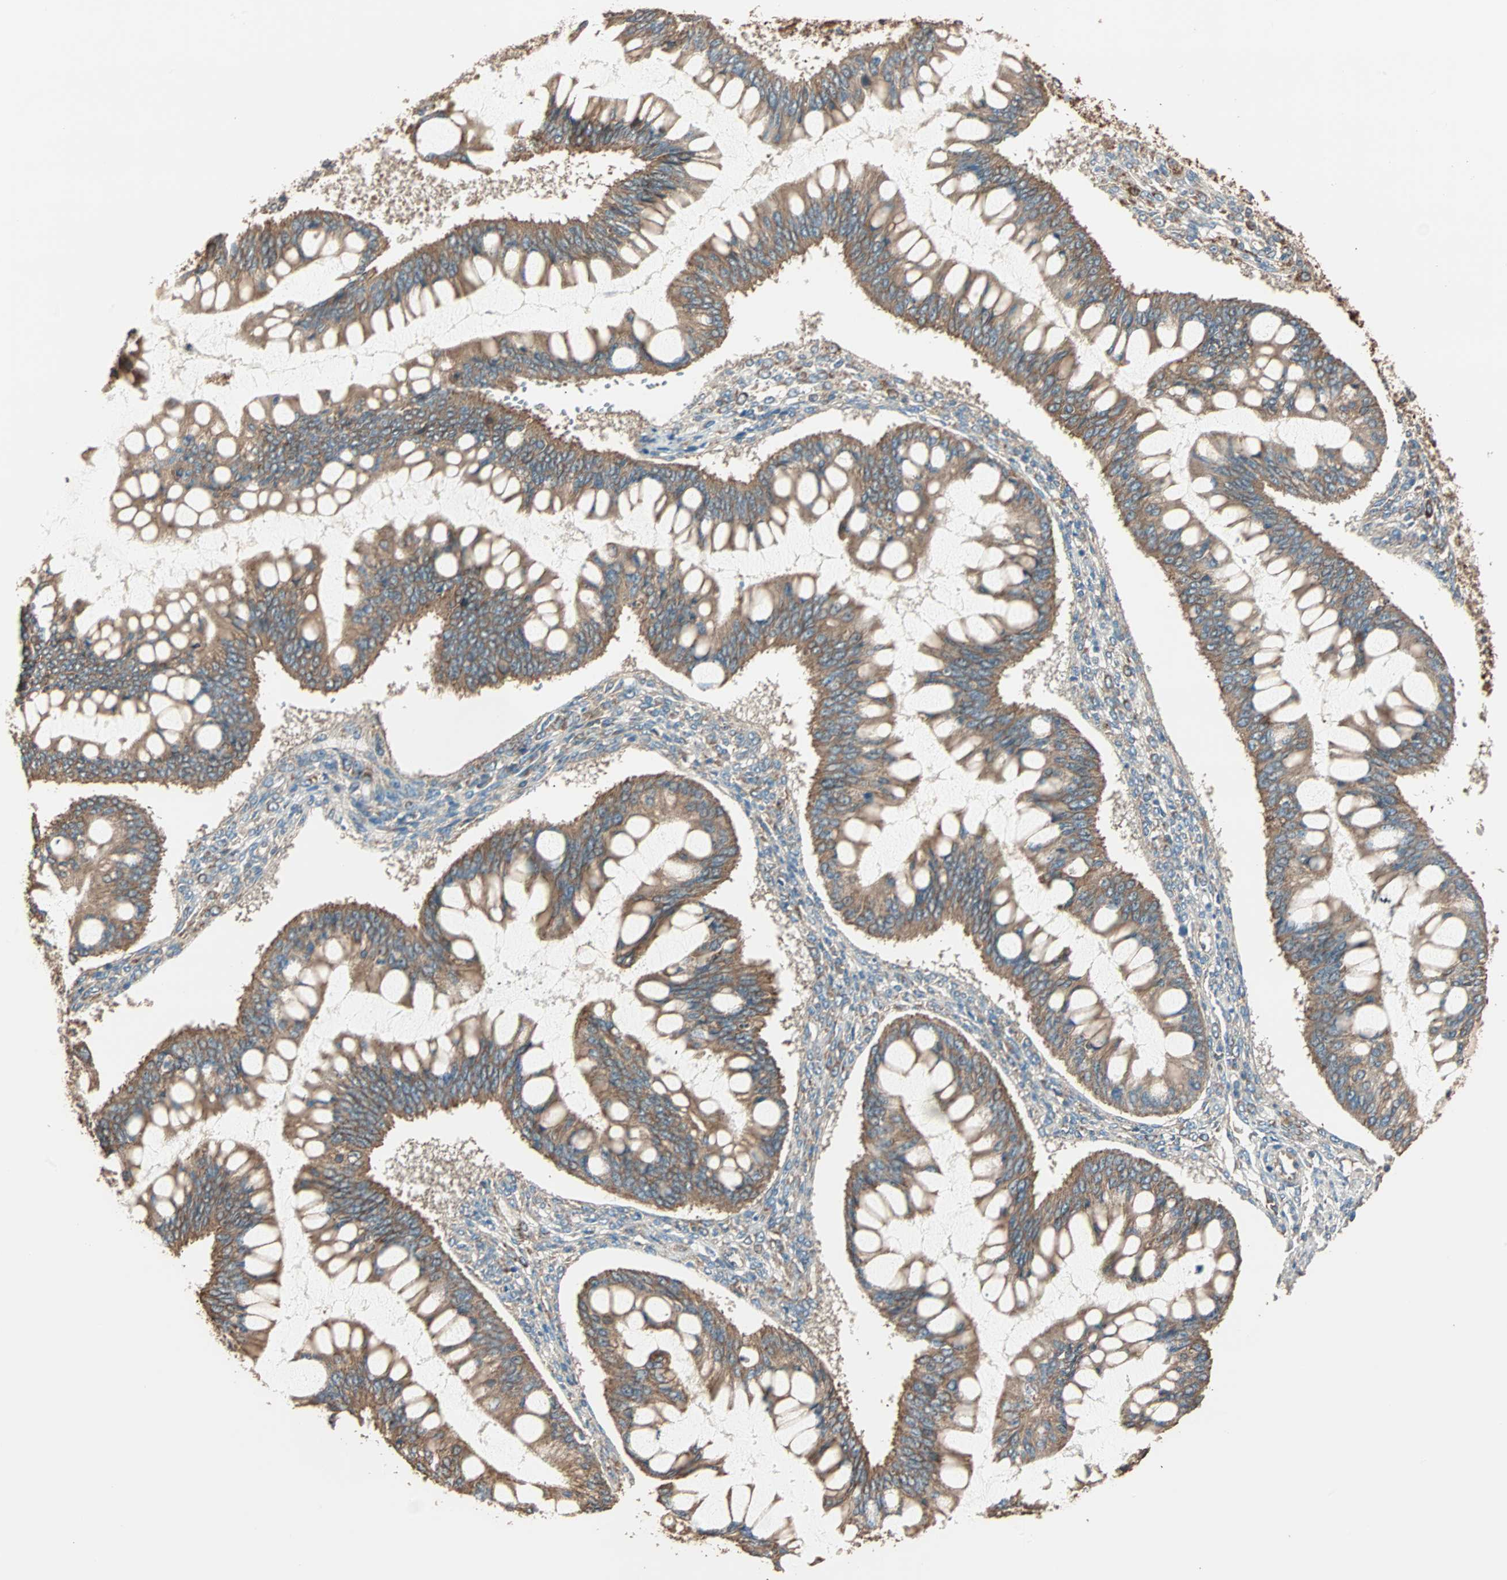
{"staining": {"intensity": "moderate", "quantity": ">75%", "location": "cytoplasmic/membranous"}, "tissue": "ovarian cancer", "cell_type": "Tumor cells", "image_type": "cancer", "snomed": [{"axis": "morphology", "description": "Cystadenocarcinoma, mucinous, NOS"}, {"axis": "topography", "description": "Ovary"}], "caption": "Tumor cells exhibit medium levels of moderate cytoplasmic/membranous staining in approximately >75% of cells in ovarian cancer (mucinous cystadenocarcinoma).", "gene": "EIF4G2", "patient": {"sex": "female", "age": 73}}